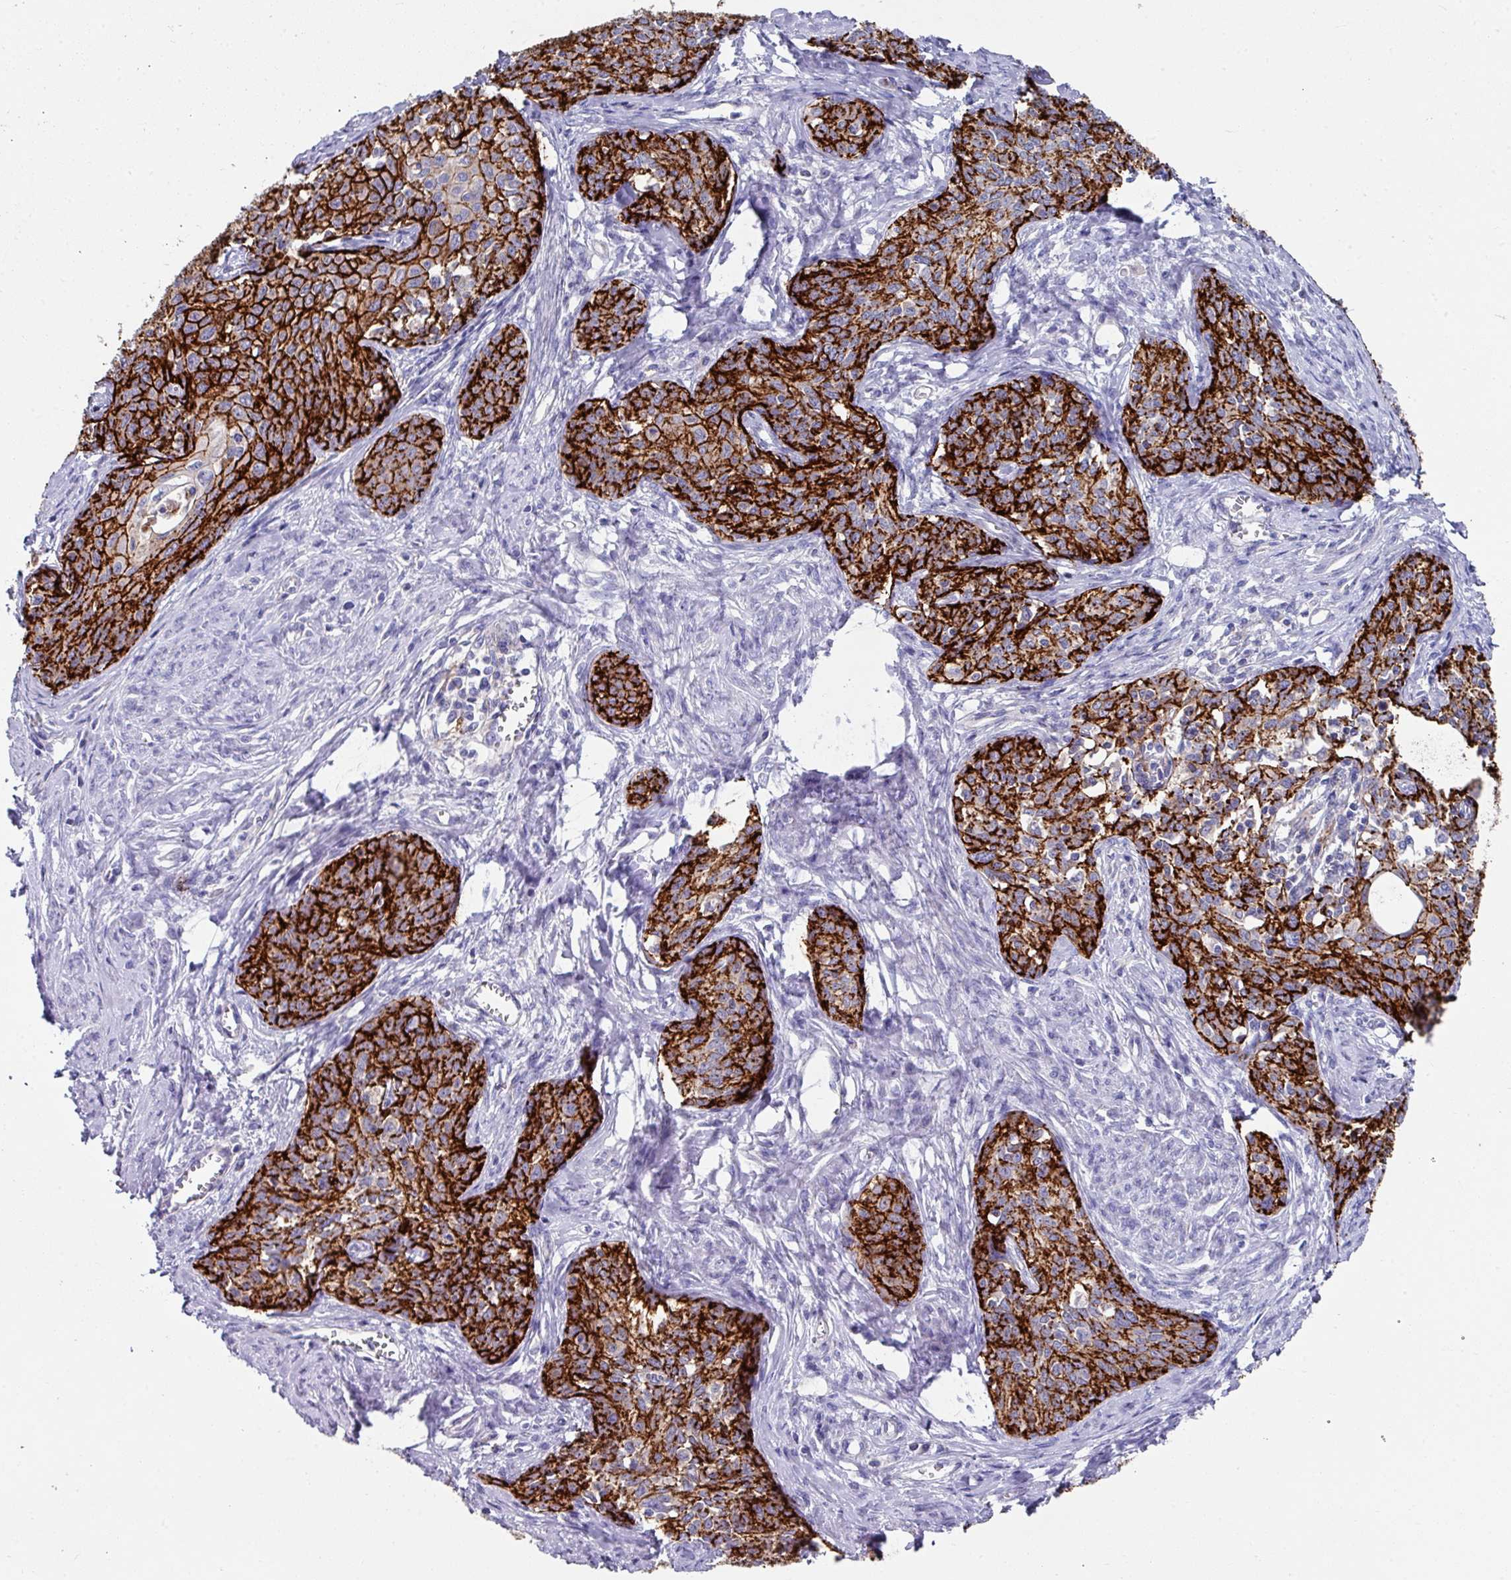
{"staining": {"intensity": "strong", "quantity": ">75%", "location": "cytoplasmic/membranous"}, "tissue": "cervical cancer", "cell_type": "Tumor cells", "image_type": "cancer", "snomed": [{"axis": "morphology", "description": "Squamous cell carcinoma, NOS"}, {"axis": "morphology", "description": "Adenocarcinoma, NOS"}, {"axis": "topography", "description": "Cervix"}], "caption": "Immunohistochemistry histopathology image of neoplastic tissue: human squamous cell carcinoma (cervical) stained using immunohistochemistry exhibits high levels of strong protein expression localized specifically in the cytoplasmic/membranous of tumor cells, appearing as a cytoplasmic/membranous brown color.", "gene": "CLDN1", "patient": {"sex": "female", "age": 52}}